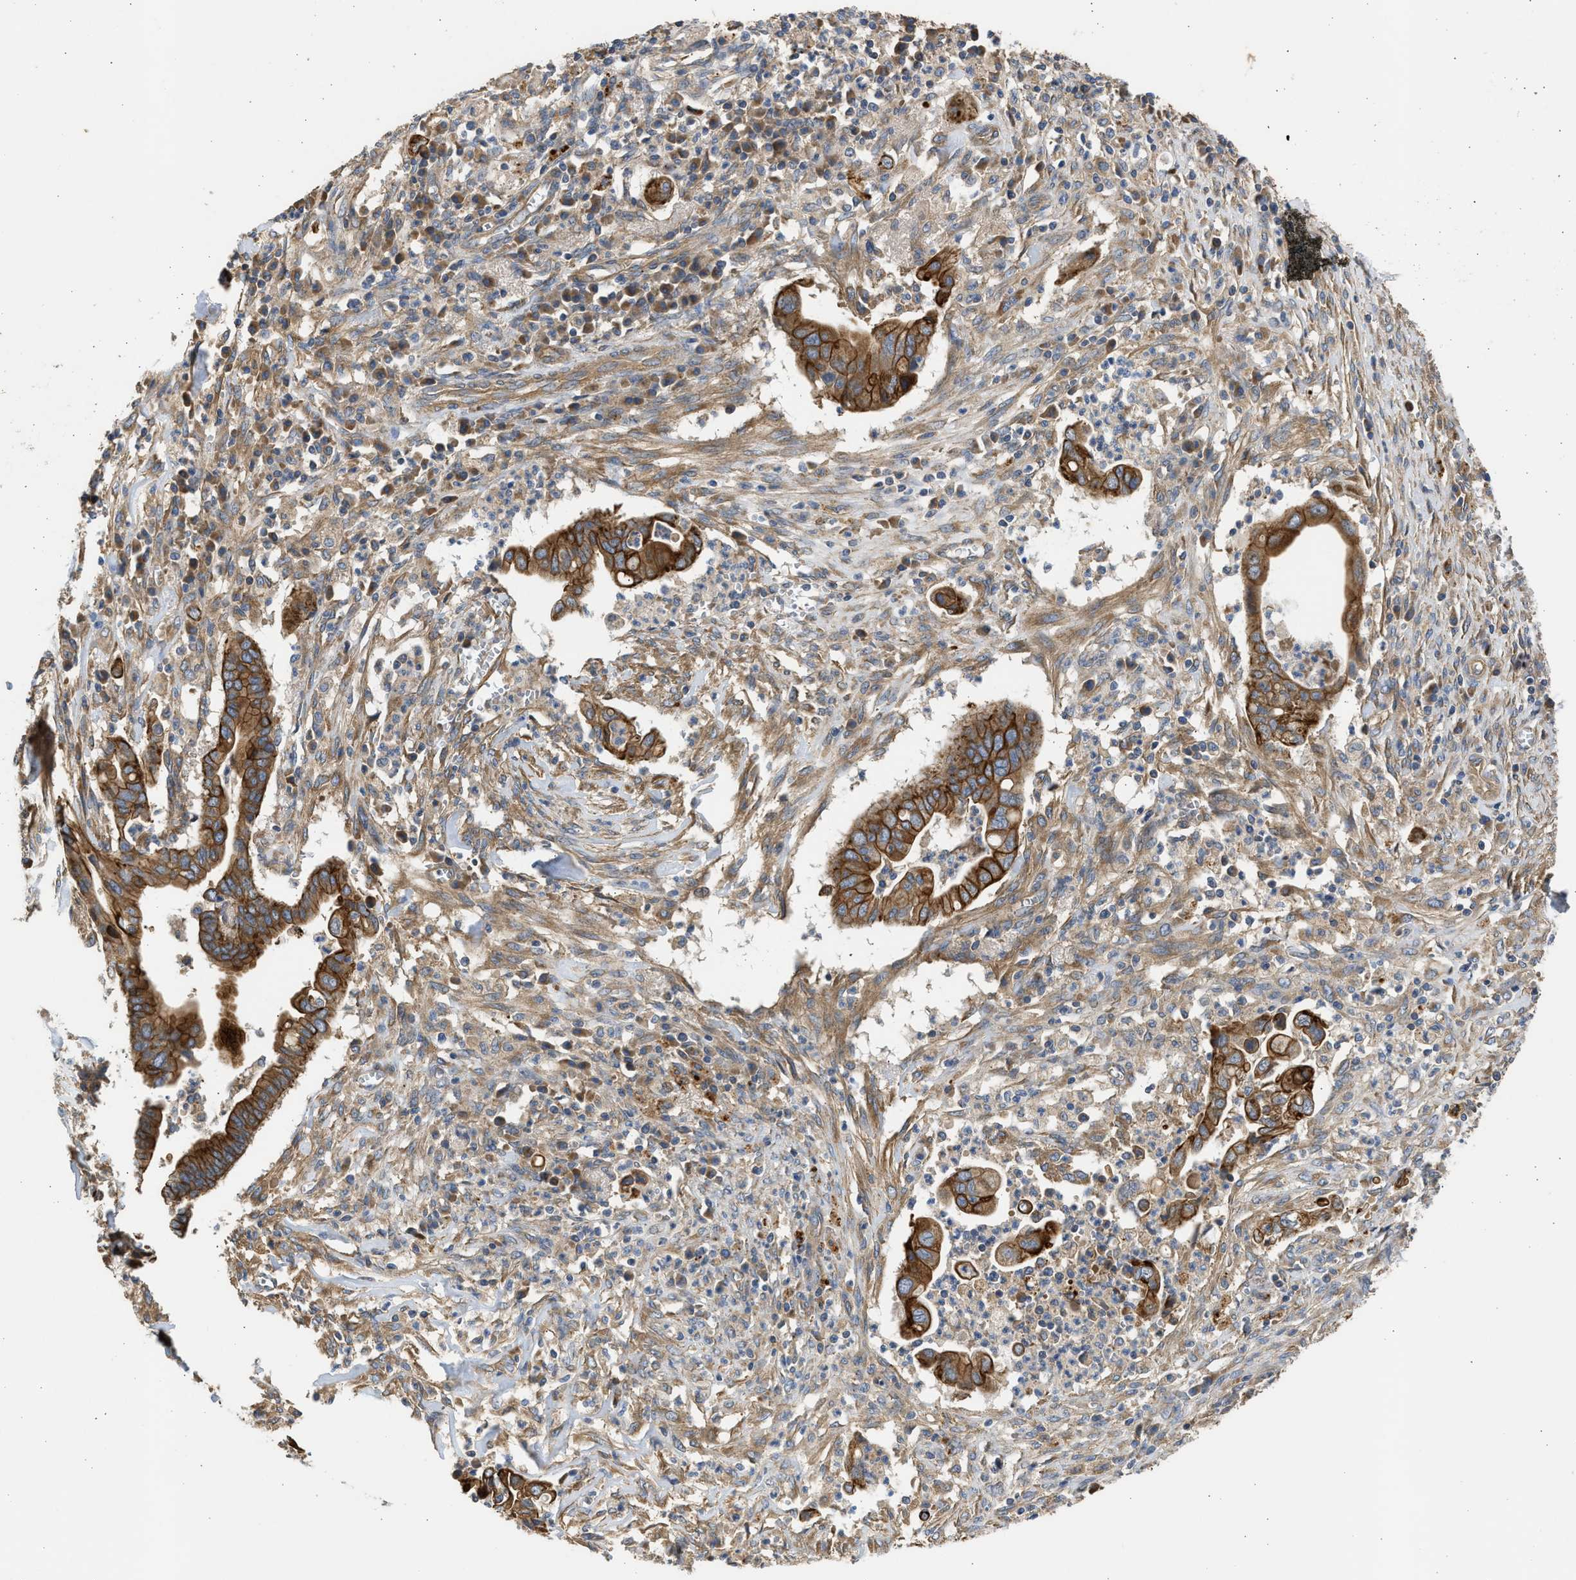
{"staining": {"intensity": "moderate", "quantity": ">75%", "location": "cytoplasmic/membranous"}, "tissue": "cervical cancer", "cell_type": "Tumor cells", "image_type": "cancer", "snomed": [{"axis": "morphology", "description": "Adenocarcinoma, NOS"}, {"axis": "topography", "description": "Cervix"}], "caption": "Adenocarcinoma (cervical) tissue reveals moderate cytoplasmic/membranous positivity in approximately >75% of tumor cells (Brightfield microscopy of DAB IHC at high magnification).", "gene": "CSRNP2", "patient": {"sex": "female", "age": 44}}